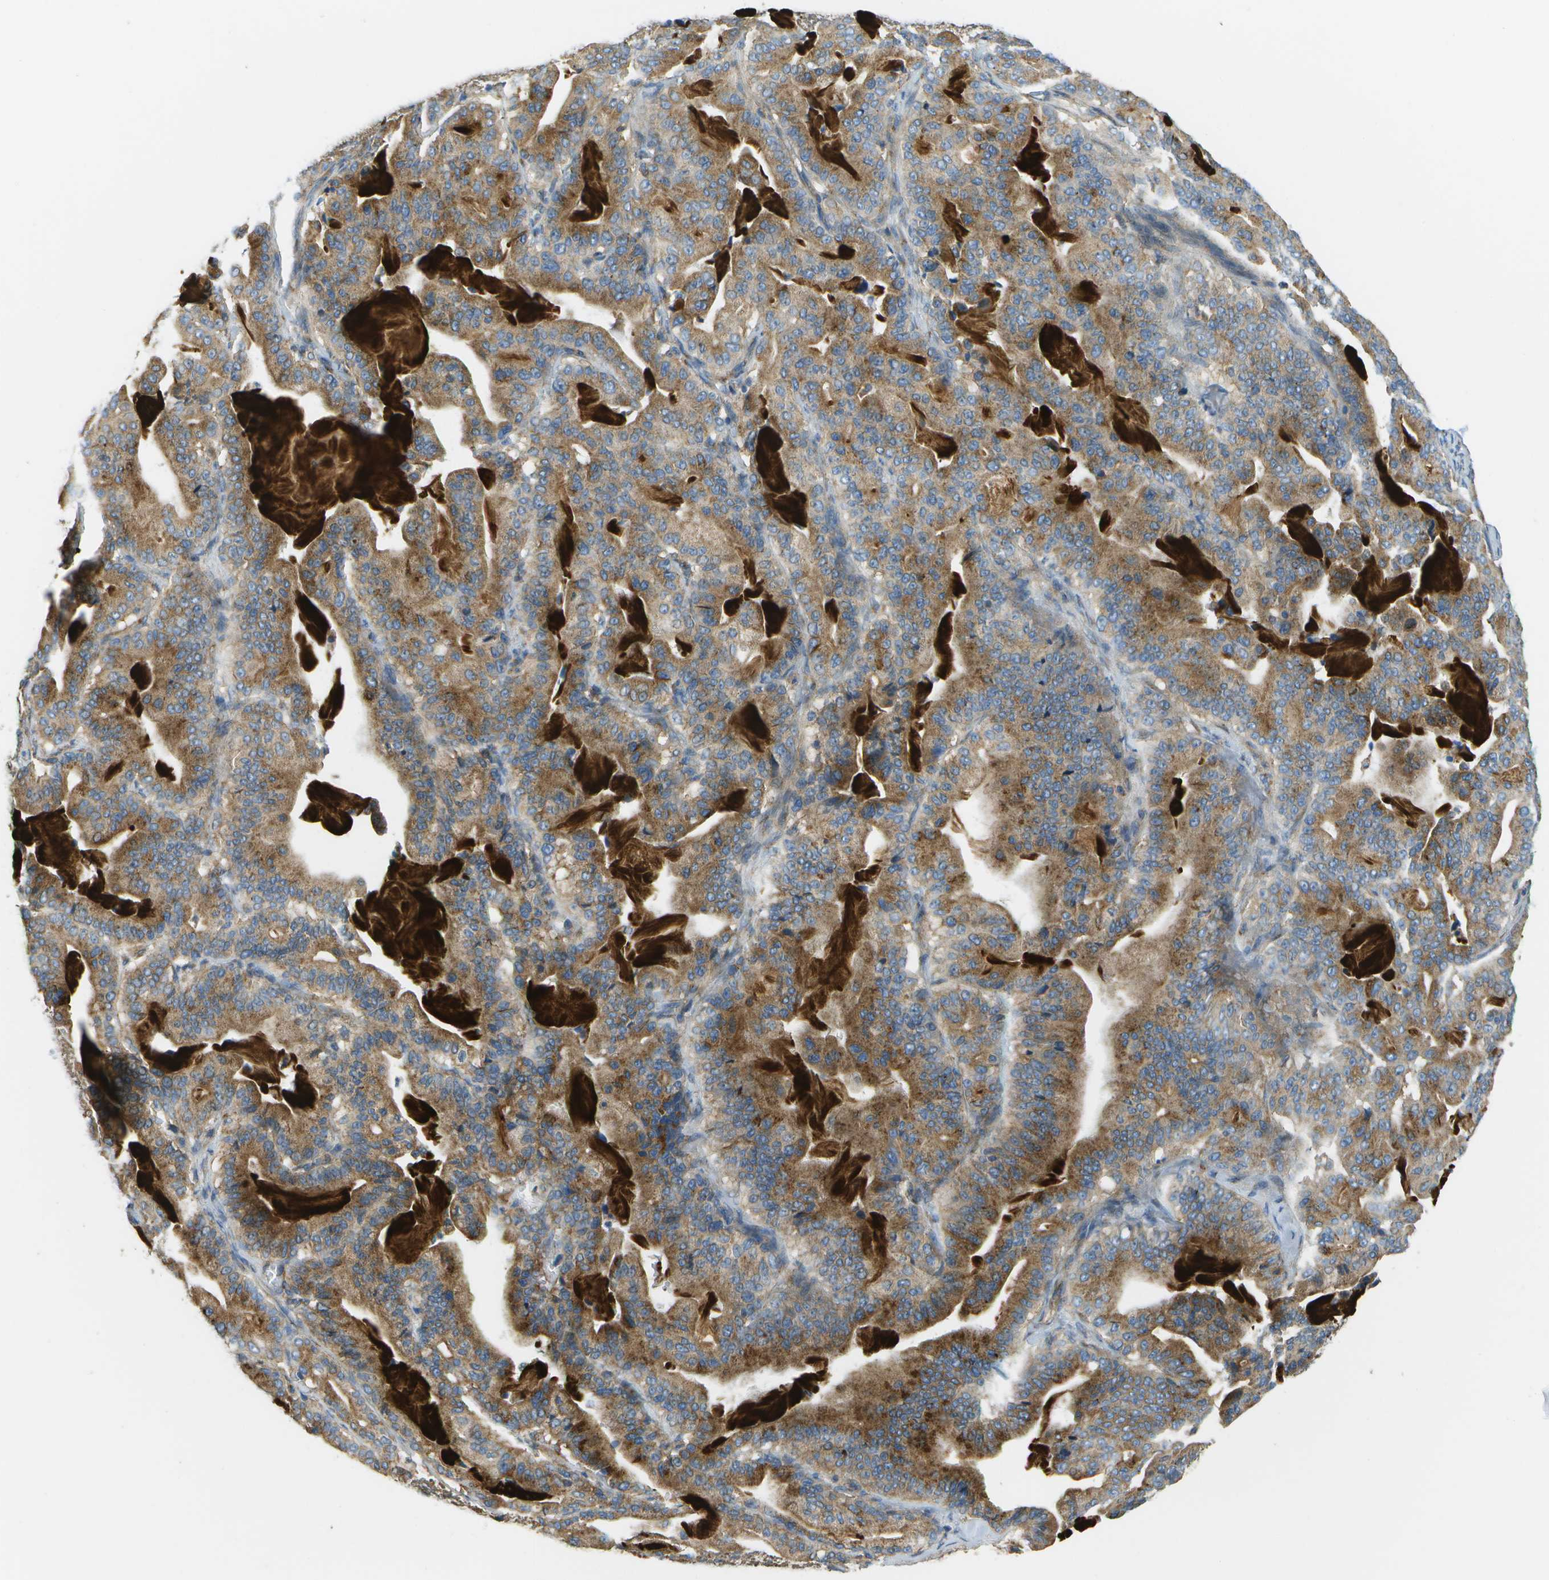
{"staining": {"intensity": "moderate", "quantity": ">75%", "location": "cytoplasmic/membranous"}, "tissue": "pancreatic cancer", "cell_type": "Tumor cells", "image_type": "cancer", "snomed": [{"axis": "morphology", "description": "Adenocarcinoma, NOS"}, {"axis": "topography", "description": "Pancreas"}], "caption": "The immunohistochemical stain labels moderate cytoplasmic/membranous positivity in tumor cells of pancreatic adenocarcinoma tissue.", "gene": "CLTC", "patient": {"sex": "male", "age": 63}}